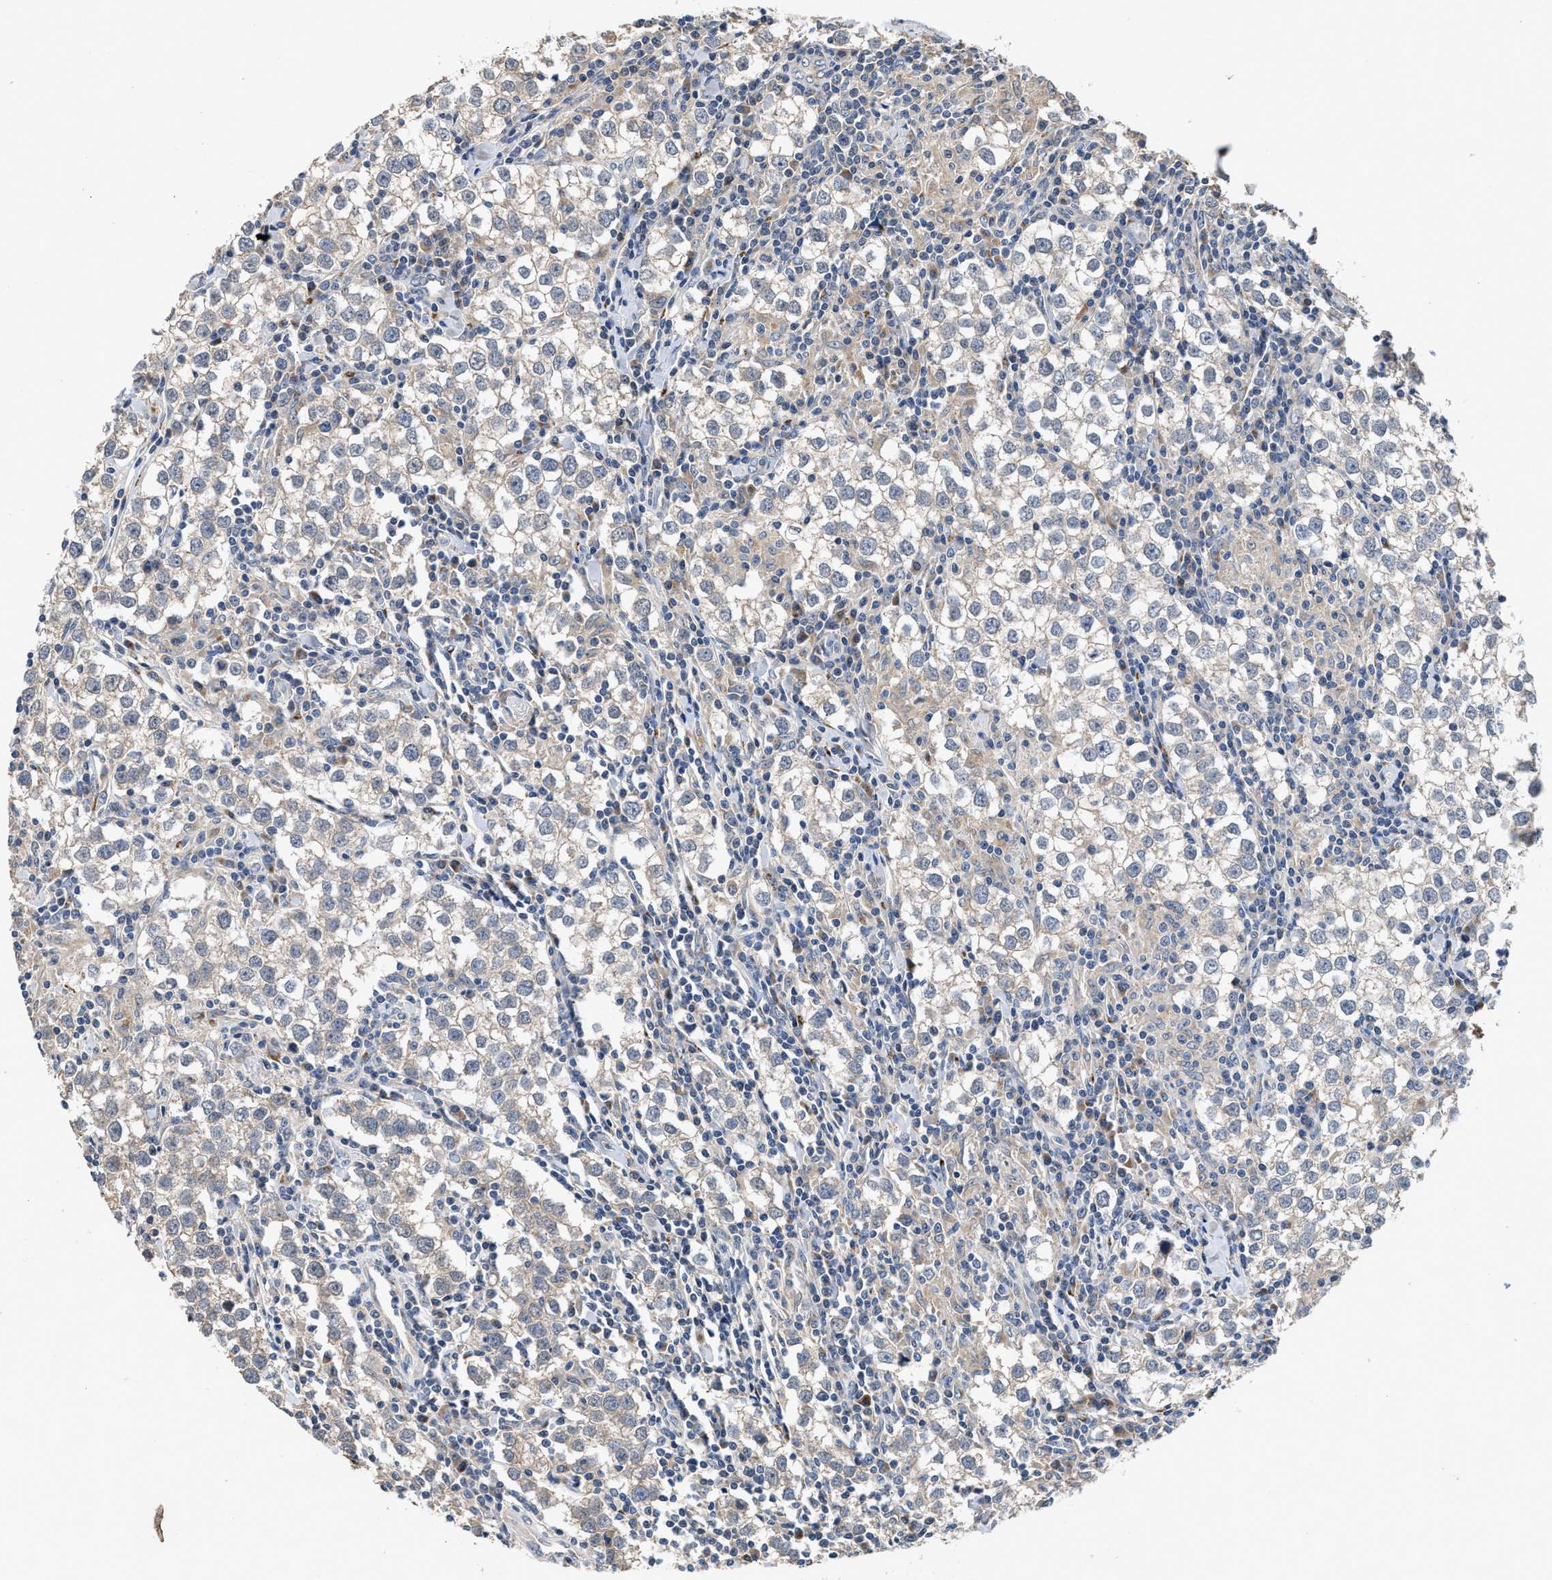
{"staining": {"intensity": "negative", "quantity": "none", "location": "none"}, "tissue": "testis cancer", "cell_type": "Tumor cells", "image_type": "cancer", "snomed": [{"axis": "morphology", "description": "Seminoma, NOS"}, {"axis": "morphology", "description": "Carcinoma, Embryonal, NOS"}, {"axis": "topography", "description": "Testis"}], "caption": "An immunohistochemistry (IHC) image of testis seminoma is shown. There is no staining in tumor cells of testis seminoma.", "gene": "SIK2", "patient": {"sex": "male", "age": 36}}